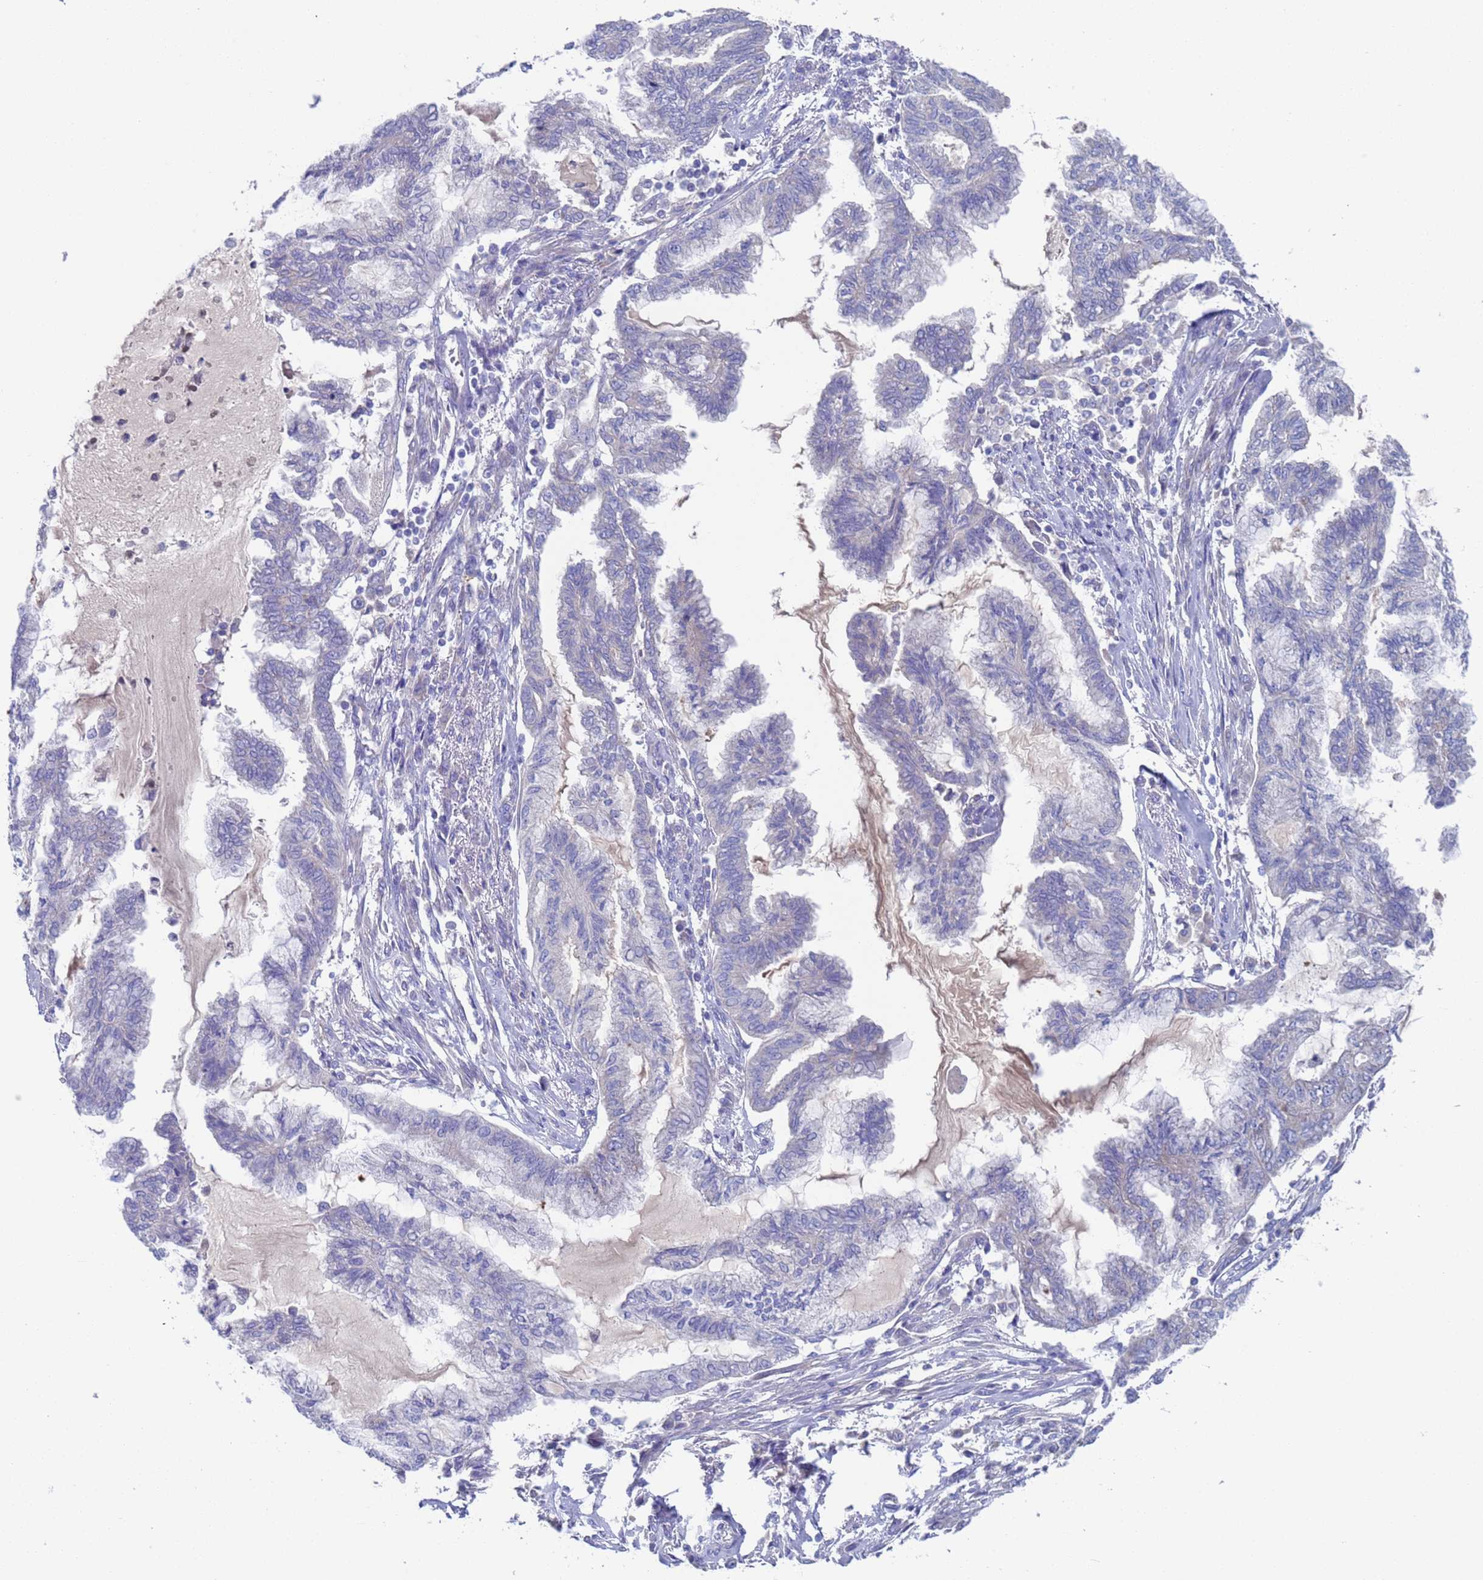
{"staining": {"intensity": "negative", "quantity": "none", "location": "none"}, "tissue": "endometrial cancer", "cell_type": "Tumor cells", "image_type": "cancer", "snomed": [{"axis": "morphology", "description": "Adenocarcinoma, NOS"}, {"axis": "topography", "description": "Endometrium"}], "caption": "Human endometrial adenocarcinoma stained for a protein using immunohistochemistry (IHC) displays no positivity in tumor cells.", "gene": "PET117", "patient": {"sex": "female", "age": 86}}